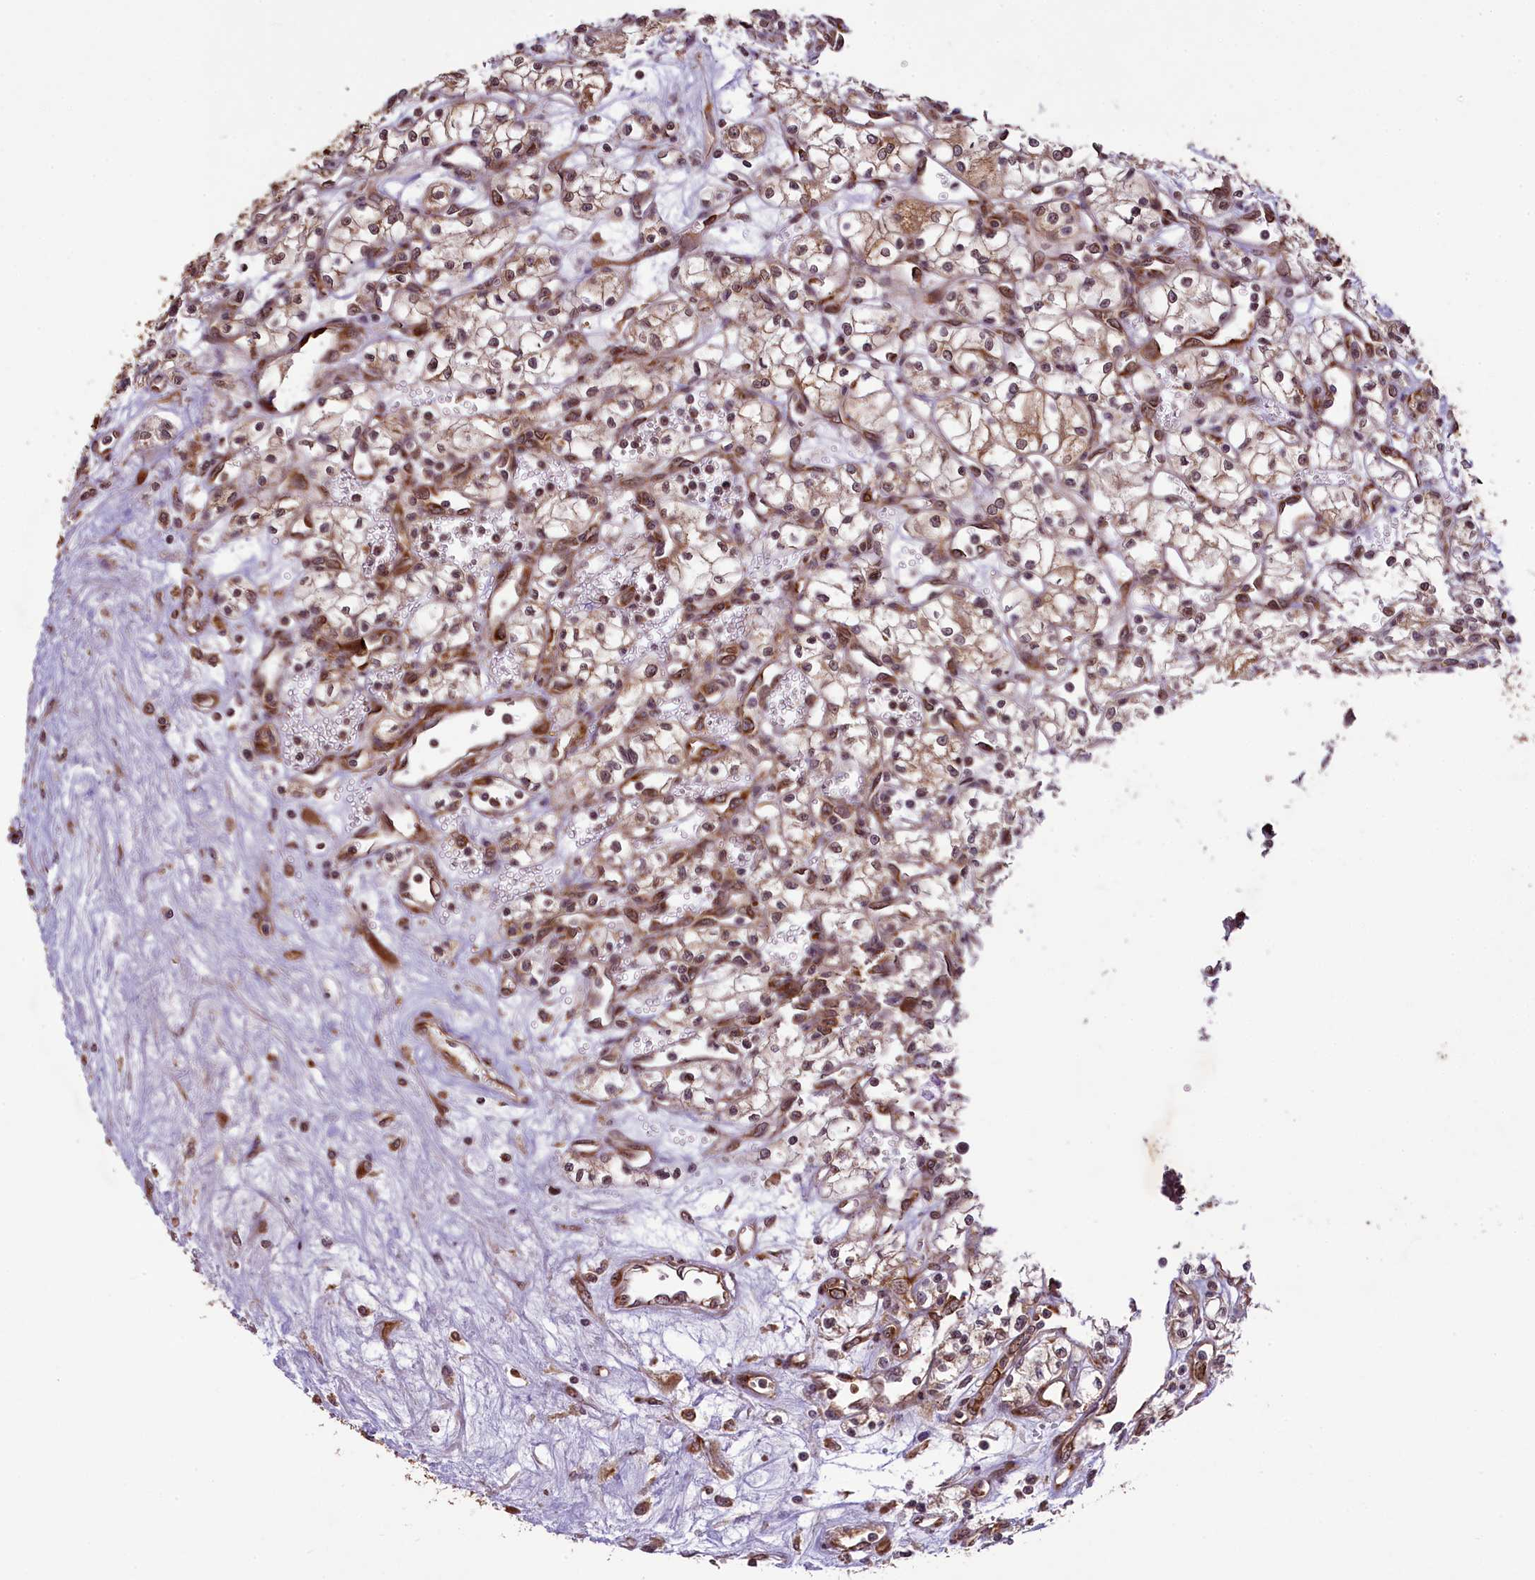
{"staining": {"intensity": "weak", "quantity": ">75%", "location": "cytoplasmic/membranous"}, "tissue": "renal cancer", "cell_type": "Tumor cells", "image_type": "cancer", "snomed": [{"axis": "morphology", "description": "Adenocarcinoma, NOS"}, {"axis": "topography", "description": "Kidney"}], "caption": "Tumor cells exhibit low levels of weak cytoplasmic/membranous expression in approximately >75% of cells in renal adenocarcinoma. The staining was performed using DAB (3,3'-diaminobenzidine) to visualize the protein expression in brown, while the nuclei were stained in blue with hematoxylin (Magnification: 20x).", "gene": "LARP4", "patient": {"sex": "male", "age": 59}}